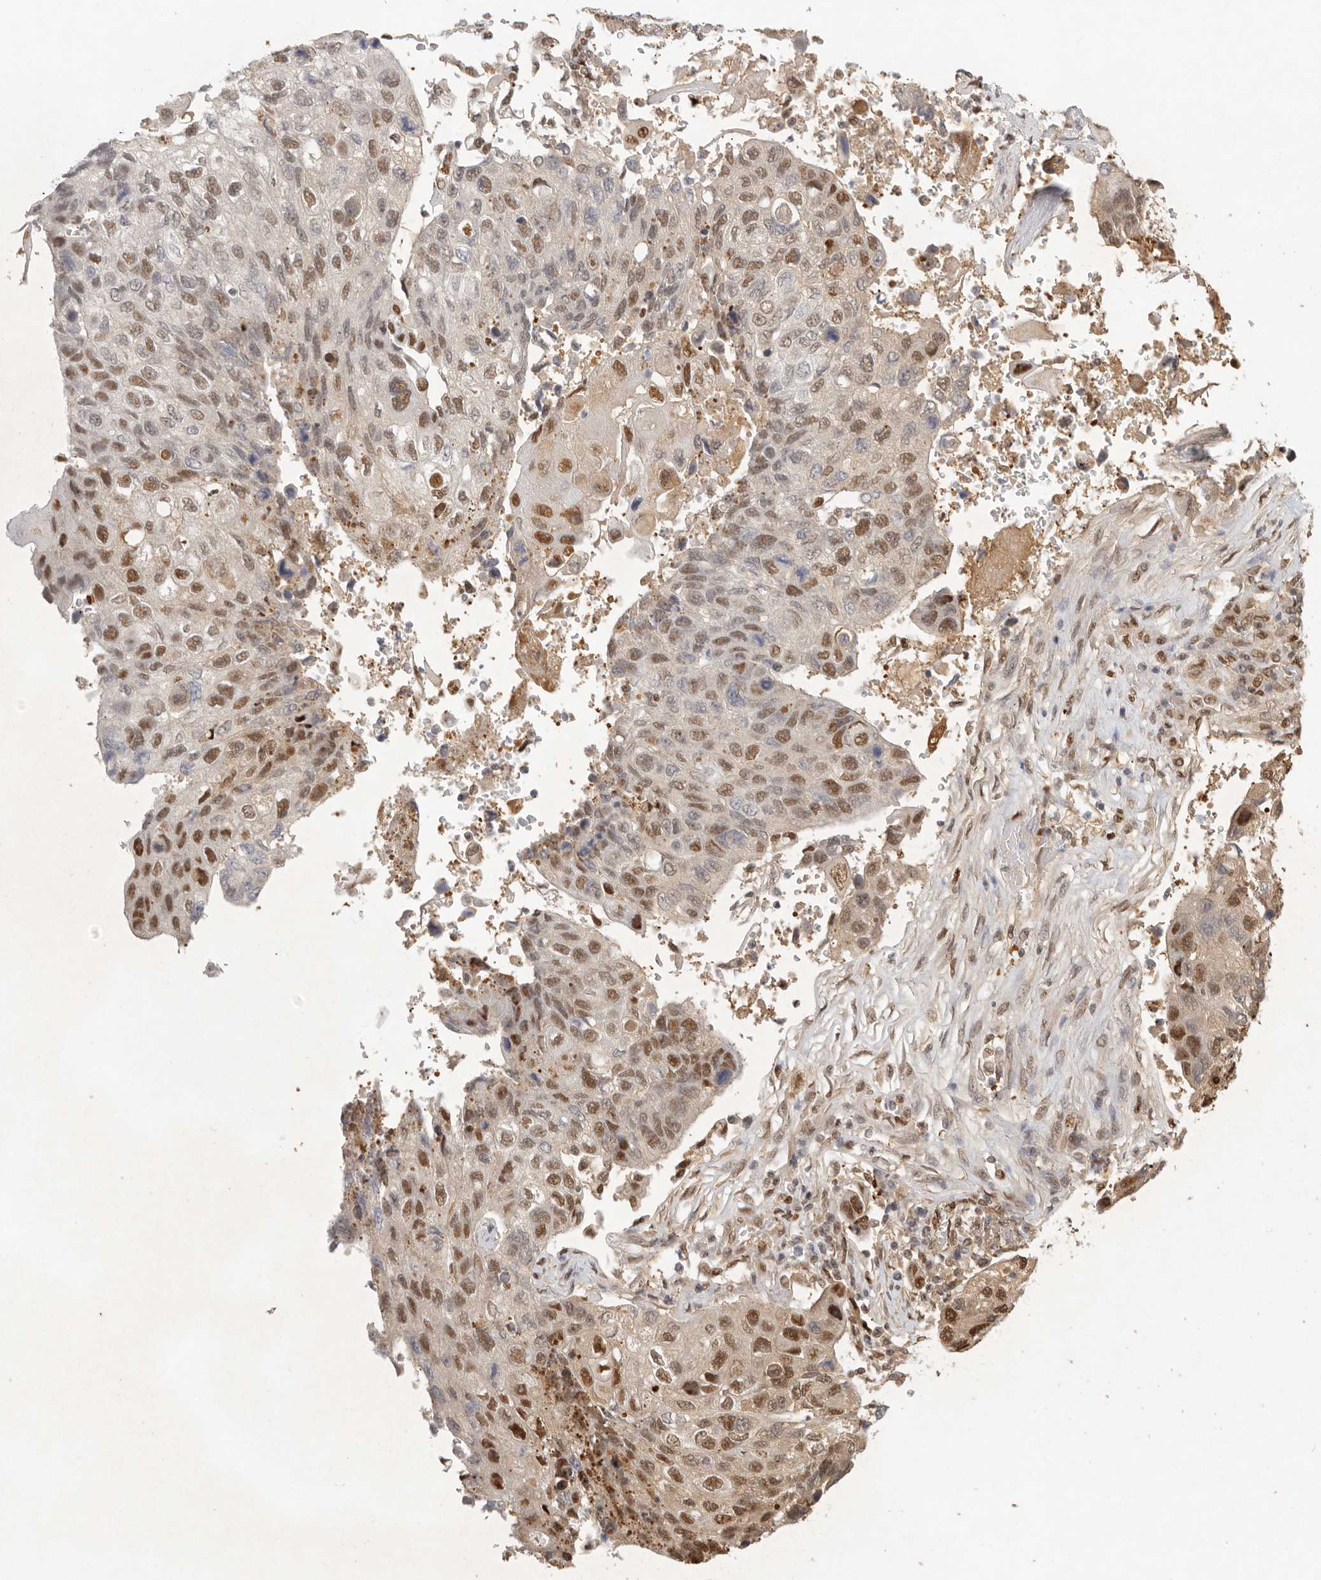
{"staining": {"intensity": "moderate", "quantity": ">75%", "location": "nuclear"}, "tissue": "lung cancer", "cell_type": "Tumor cells", "image_type": "cancer", "snomed": [{"axis": "morphology", "description": "Squamous cell carcinoma, NOS"}, {"axis": "topography", "description": "Lung"}], "caption": "Immunohistochemical staining of human lung cancer shows medium levels of moderate nuclear expression in about >75% of tumor cells.", "gene": "PSMA5", "patient": {"sex": "male", "age": 61}}